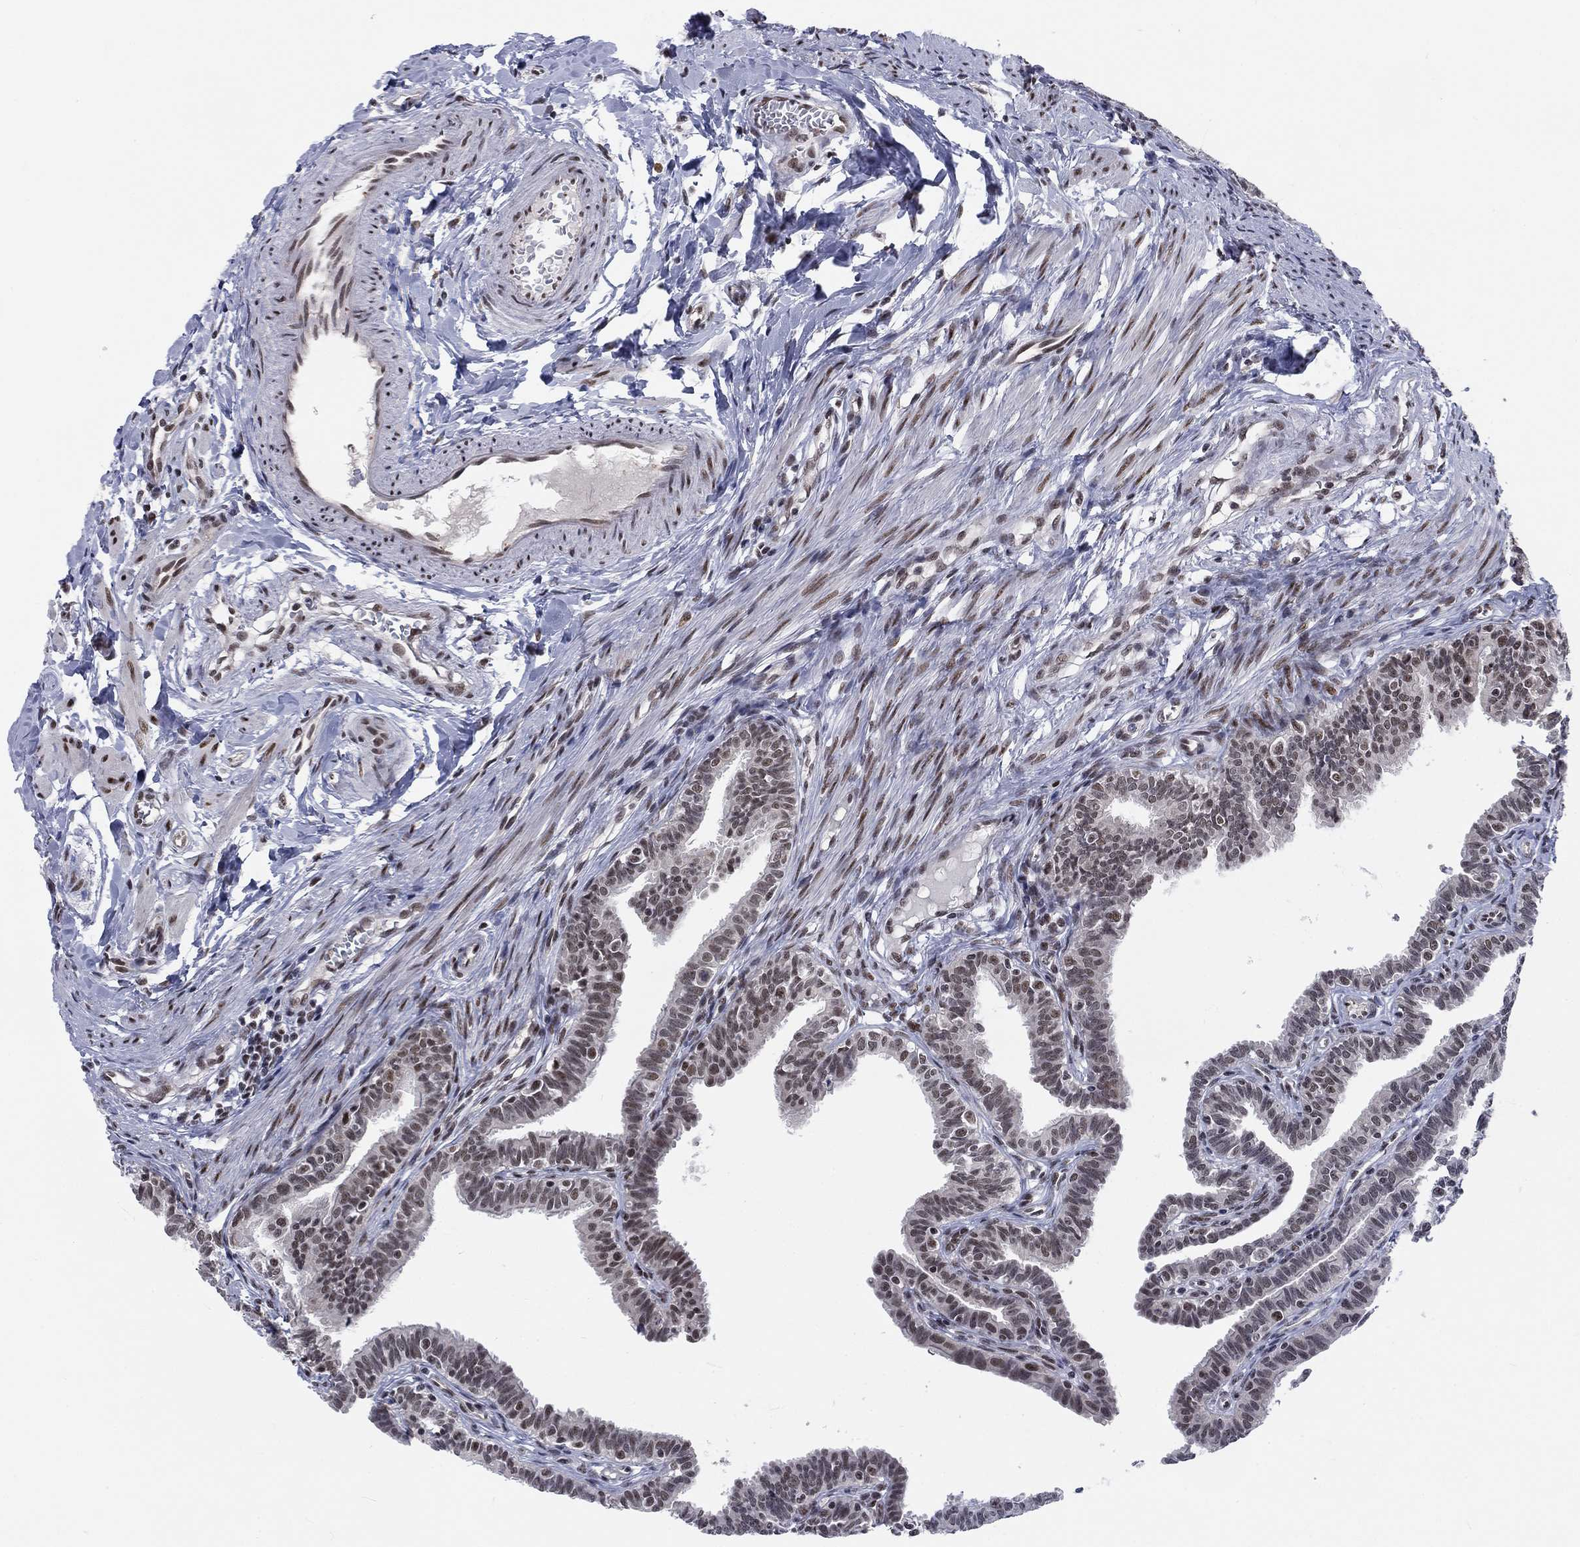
{"staining": {"intensity": "moderate", "quantity": ">75%", "location": "nuclear"}, "tissue": "fallopian tube", "cell_type": "Glandular cells", "image_type": "normal", "snomed": [{"axis": "morphology", "description": "Normal tissue, NOS"}, {"axis": "topography", "description": "Fallopian tube"}], "caption": "Immunohistochemical staining of normal human fallopian tube shows moderate nuclear protein positivity in about >75% of glandular cells. (Stains: DAB in brown, nuclei in blue, Microscopy: brightfield microscopy at high magnification).", "gene": "FYTTD1", "patient": {"sex": "female", "age": 36}}